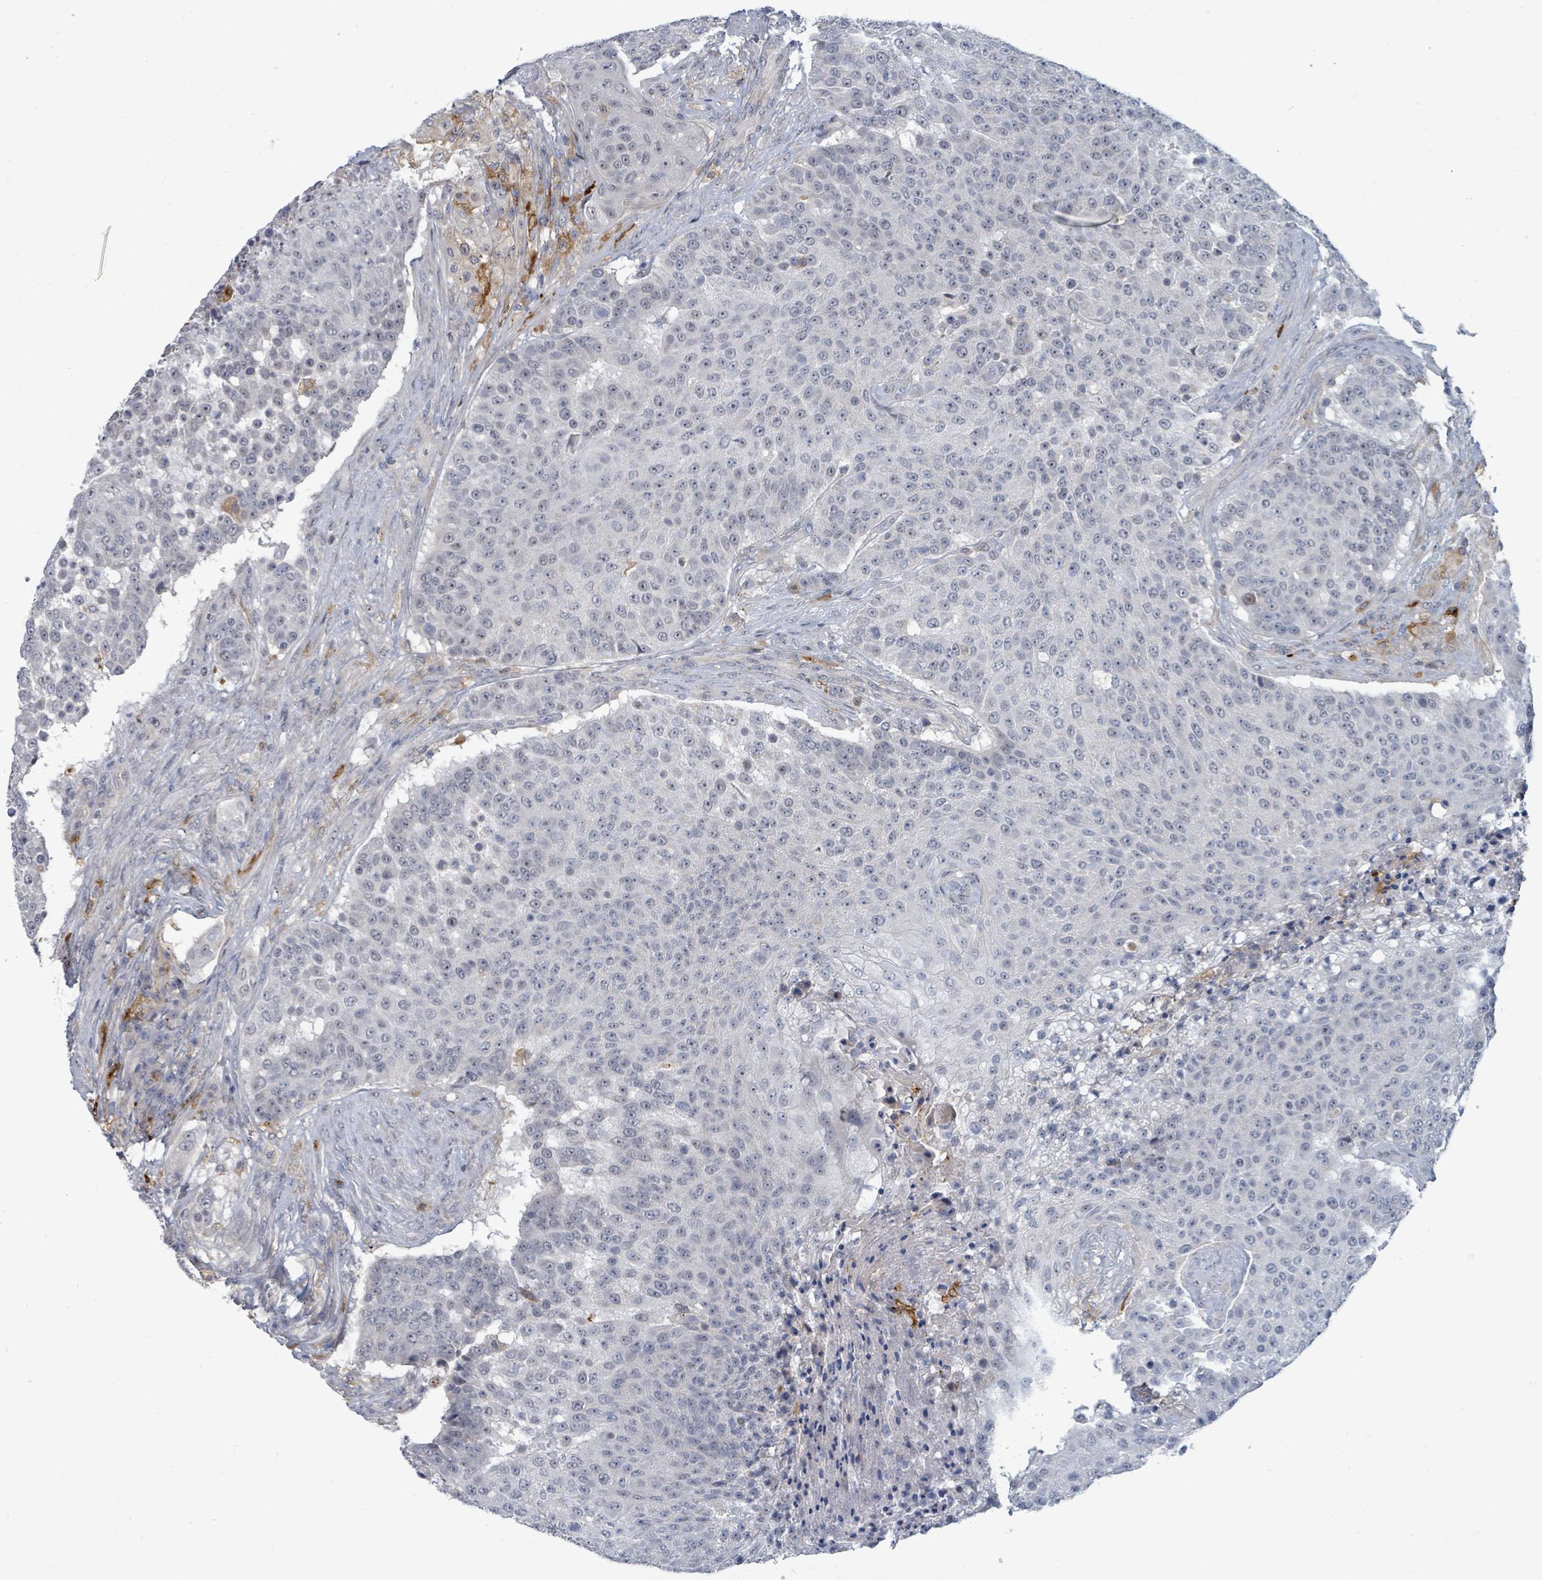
{"staining": {"intensity": "negative", "quantity": "none", "location": "none"}, "tissue": "urothelial cancer", "cell_type": "Tumor cells", "image_type": "cancer", "snomed": [{"axis": "morphology", "description": "Urothelial carcinoma, High grade"}, {"axis": "topography", "description": "Urinary bladder"}], "caption": "Immunohistochemistry of human high-grade urothelial carcinoma demonstrates no positivity in tumor cells. (Immunohistochemistry, brightfield microscopy, high magnification).", "gene": "TRDMT1", "patient": {"sex": "female", "age": 63}}